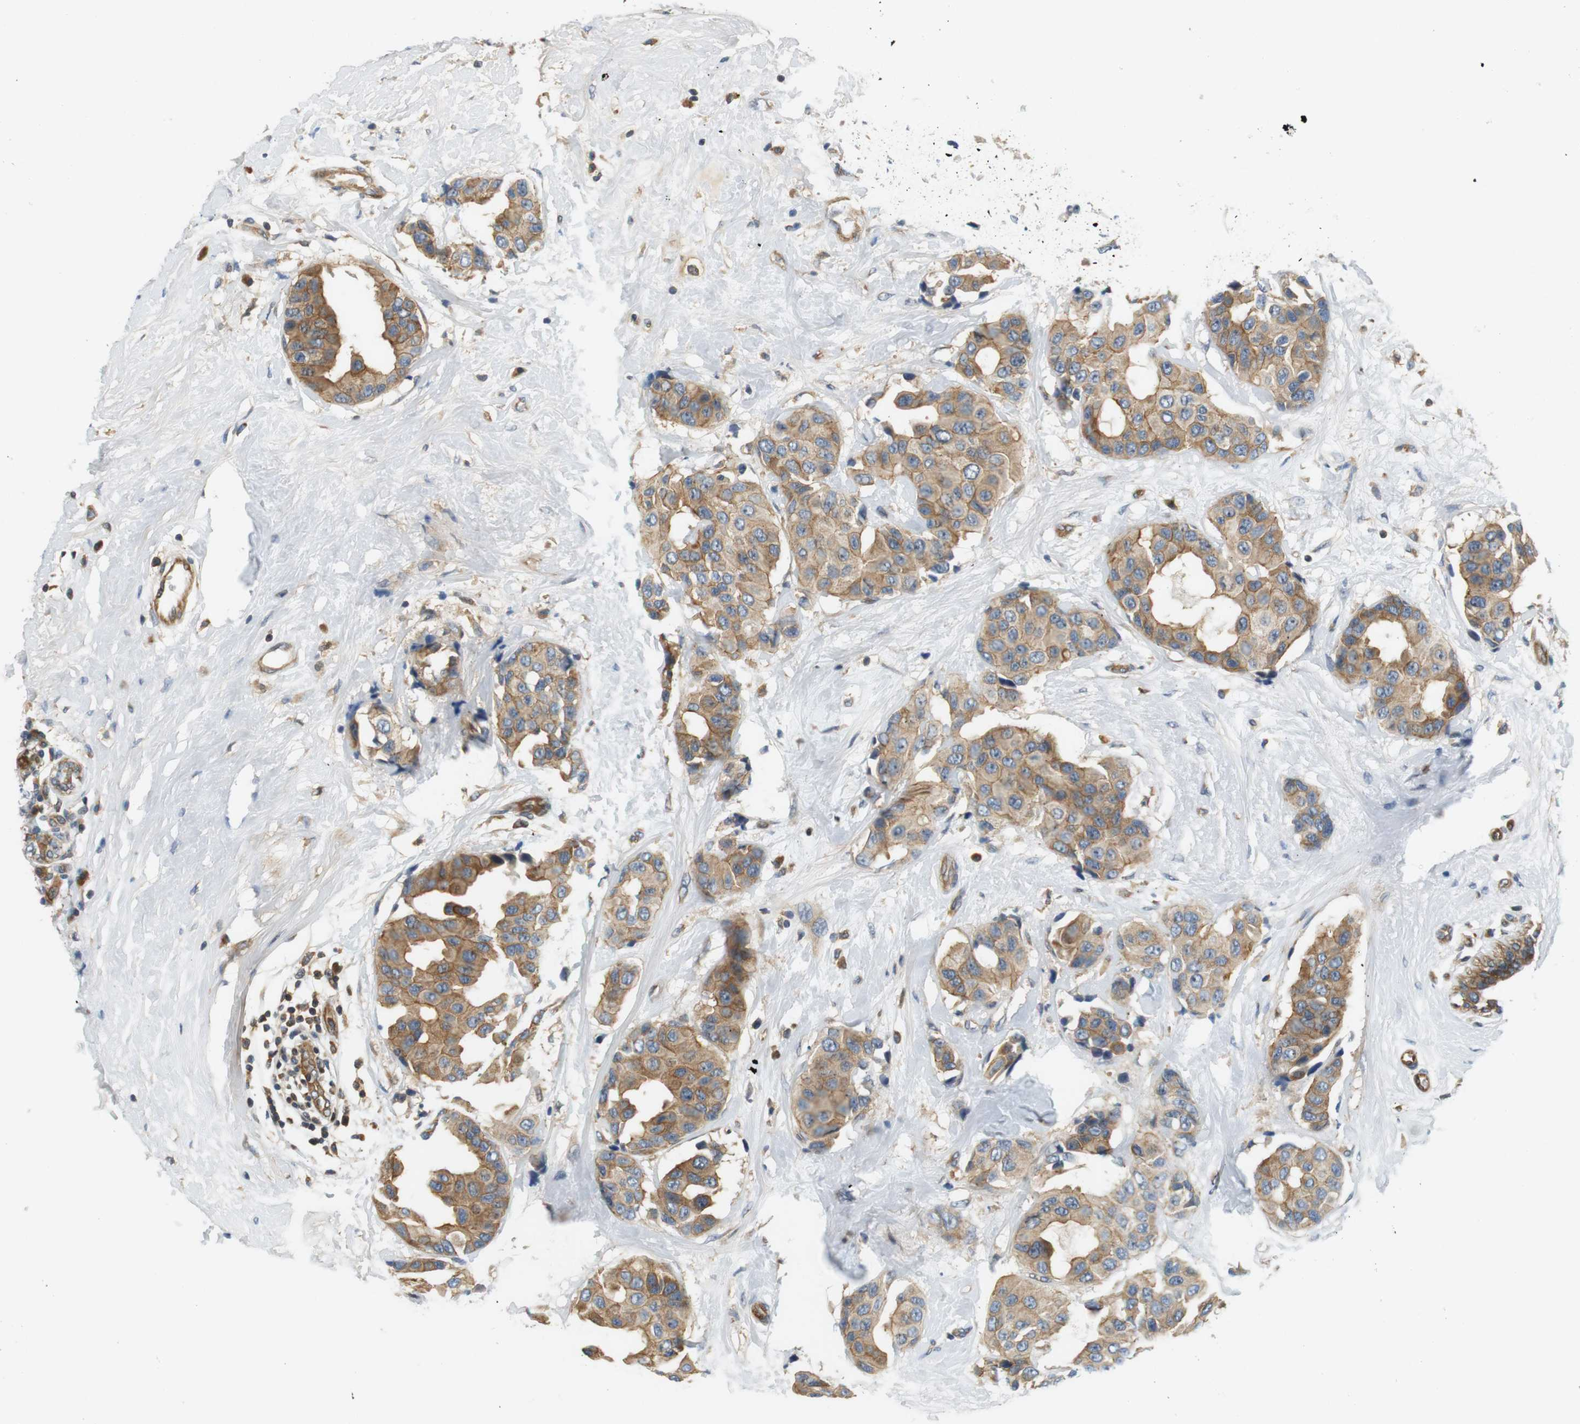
{"staining": {"intensity": "moderate", "quantity": ">75%", "location": "cytoplasmic/membranous"}, "tissue": "breast cancer", "cell_type": "Tumor cells", "image_type": "cancer", "snomed": [{"axis": "morphology", "description": "Normal tissue, NOS"}, {"axis": "morphology", "description": "Duct carcinoma"}, {"axis": "topography", "description": "Breast"}], "caption": "Moderate cytoplasmic/membranous protein staining is seen in approximately >75% of tumor cells in breast invasive ductal carcinoma. Nuclei are stained in blue.", "gene": "SH3GLB1", "patient": {"sex": "female", "age": 39}}